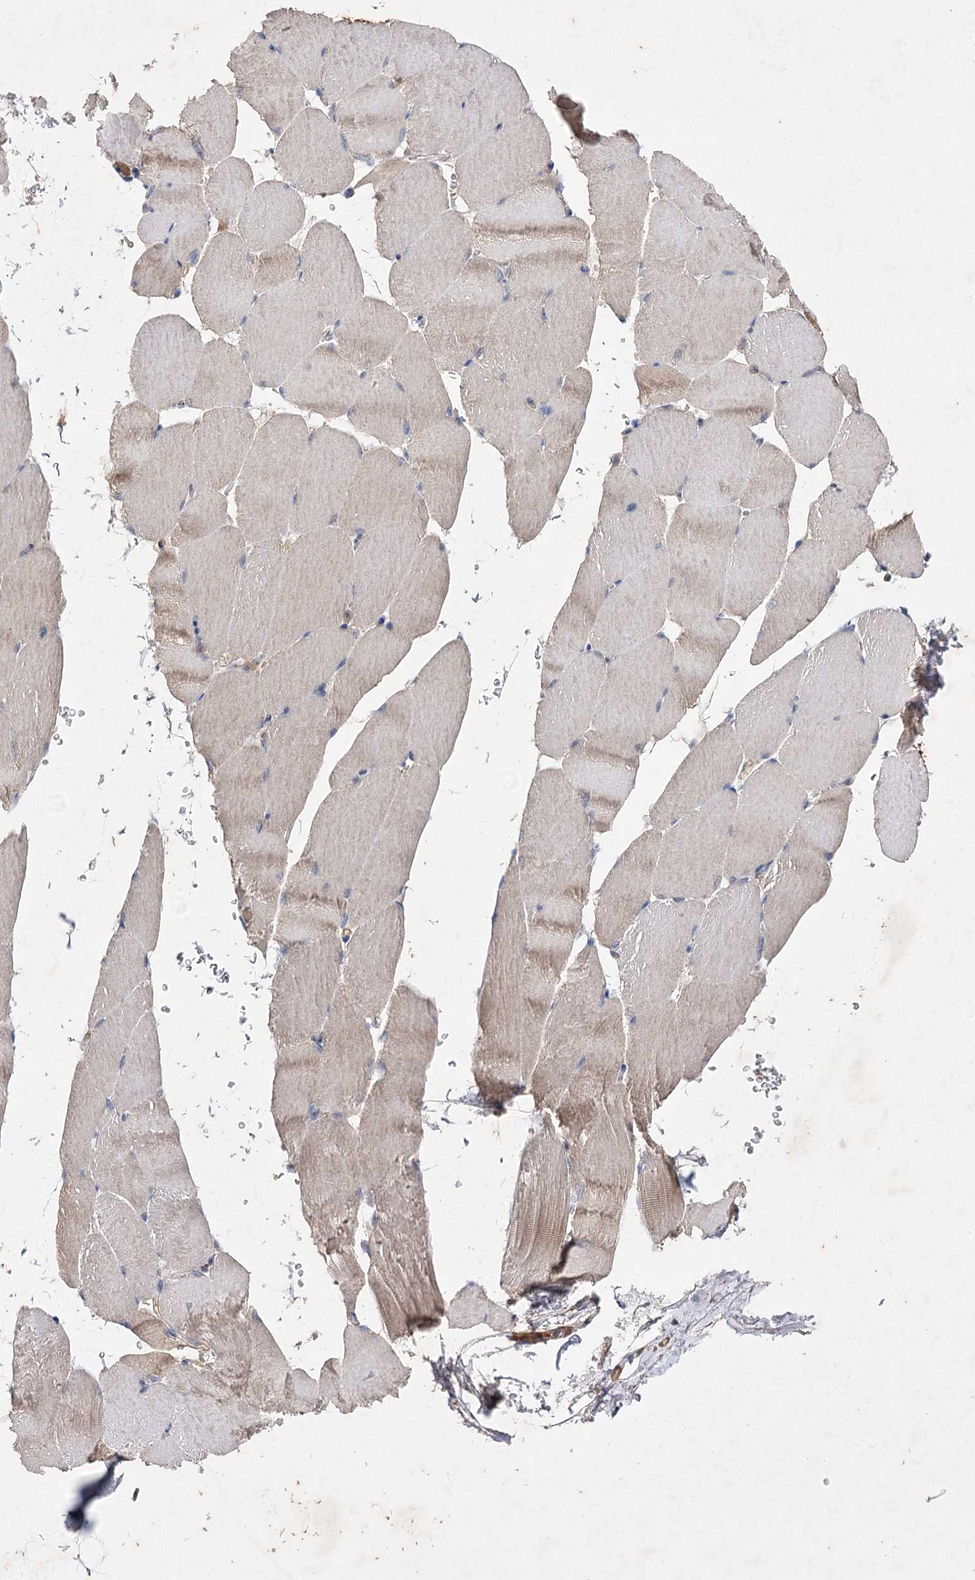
{"staining": {"intensity": "weak", "quantity": "<25%", "location": "cytoplasmic/membranous"}, "tissue": "skeletal muscle", "cell_type": "Myocytes", "image_type": "normal", "snomed": [{"axis": "morphology", "description": "Normal tissue, NOS"}, {"axis": "topography", "description": "Skeletal muscle"}, {"axis": "topography", "description": "Parathyroid gland"}], "caption": "An IHC image of benign skeletal muscle is shown. There is no staining in myocytes of skeletal muscle. (IHC, brightfield microscopy, high magnification).", "gene": "BCR", "patient": {"sex": "female", "age": 37}}